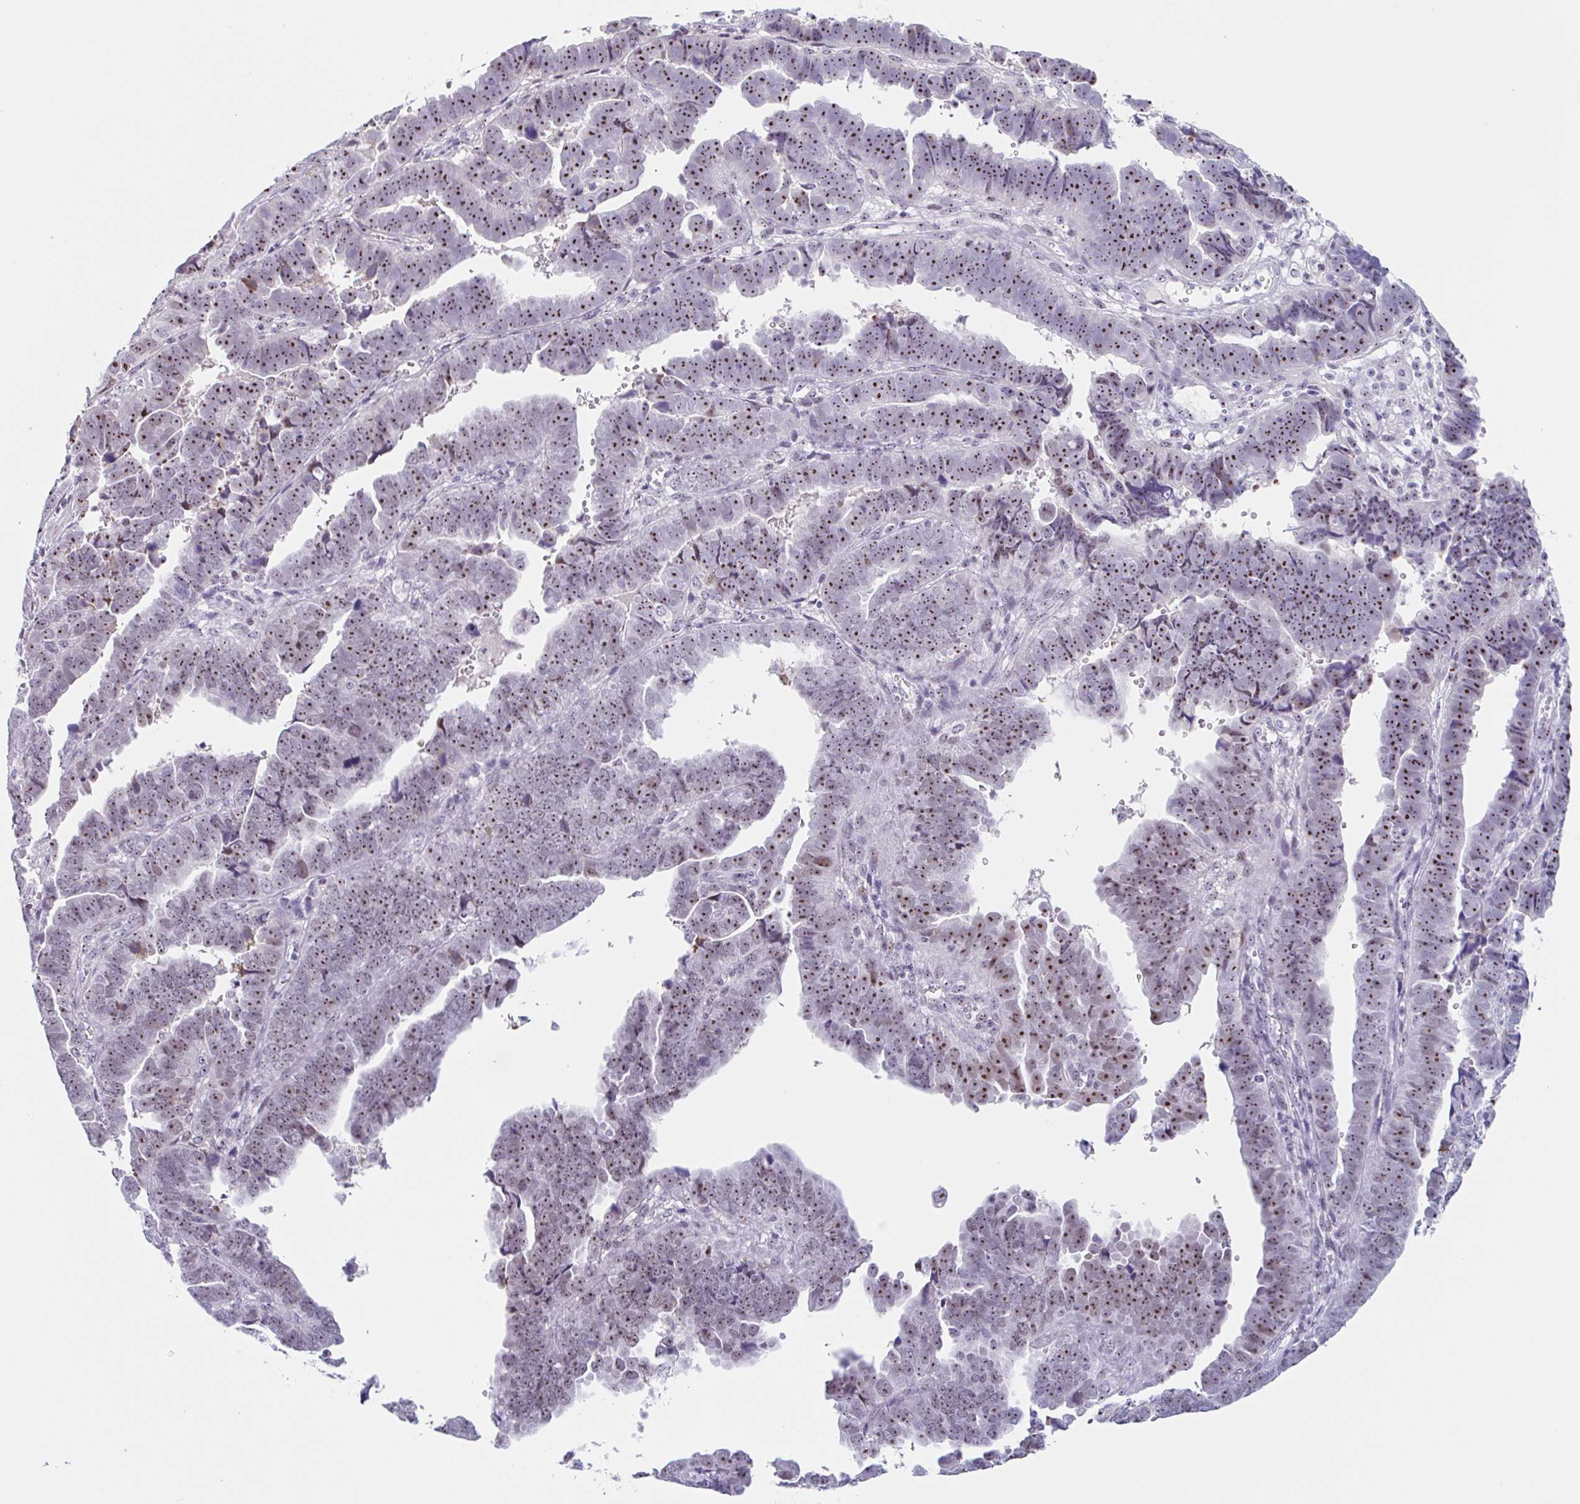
{"staining": {"intensity": "moderate", "quantity": ">75%", "location": "nuclear"}, "tissue": "endometrial cancer", "cell_type": "Tumor cells", "image_type": "cancer", "snomed": [{"axis": "morphology", "description": "Adenocarcinoma, NOS"}, {"axis": "topography", "description": "Endometrium"}], "caption": "Immunohistochemistry (IHC) (DAB (3,3'-diaminobenzidine)) staining of endometrial cancer demonstrates moderate nuclear protein positivity in about >75% of tumor cells.", "gene": "LENG9", "patient": {"sex": "female", "age": 75}}